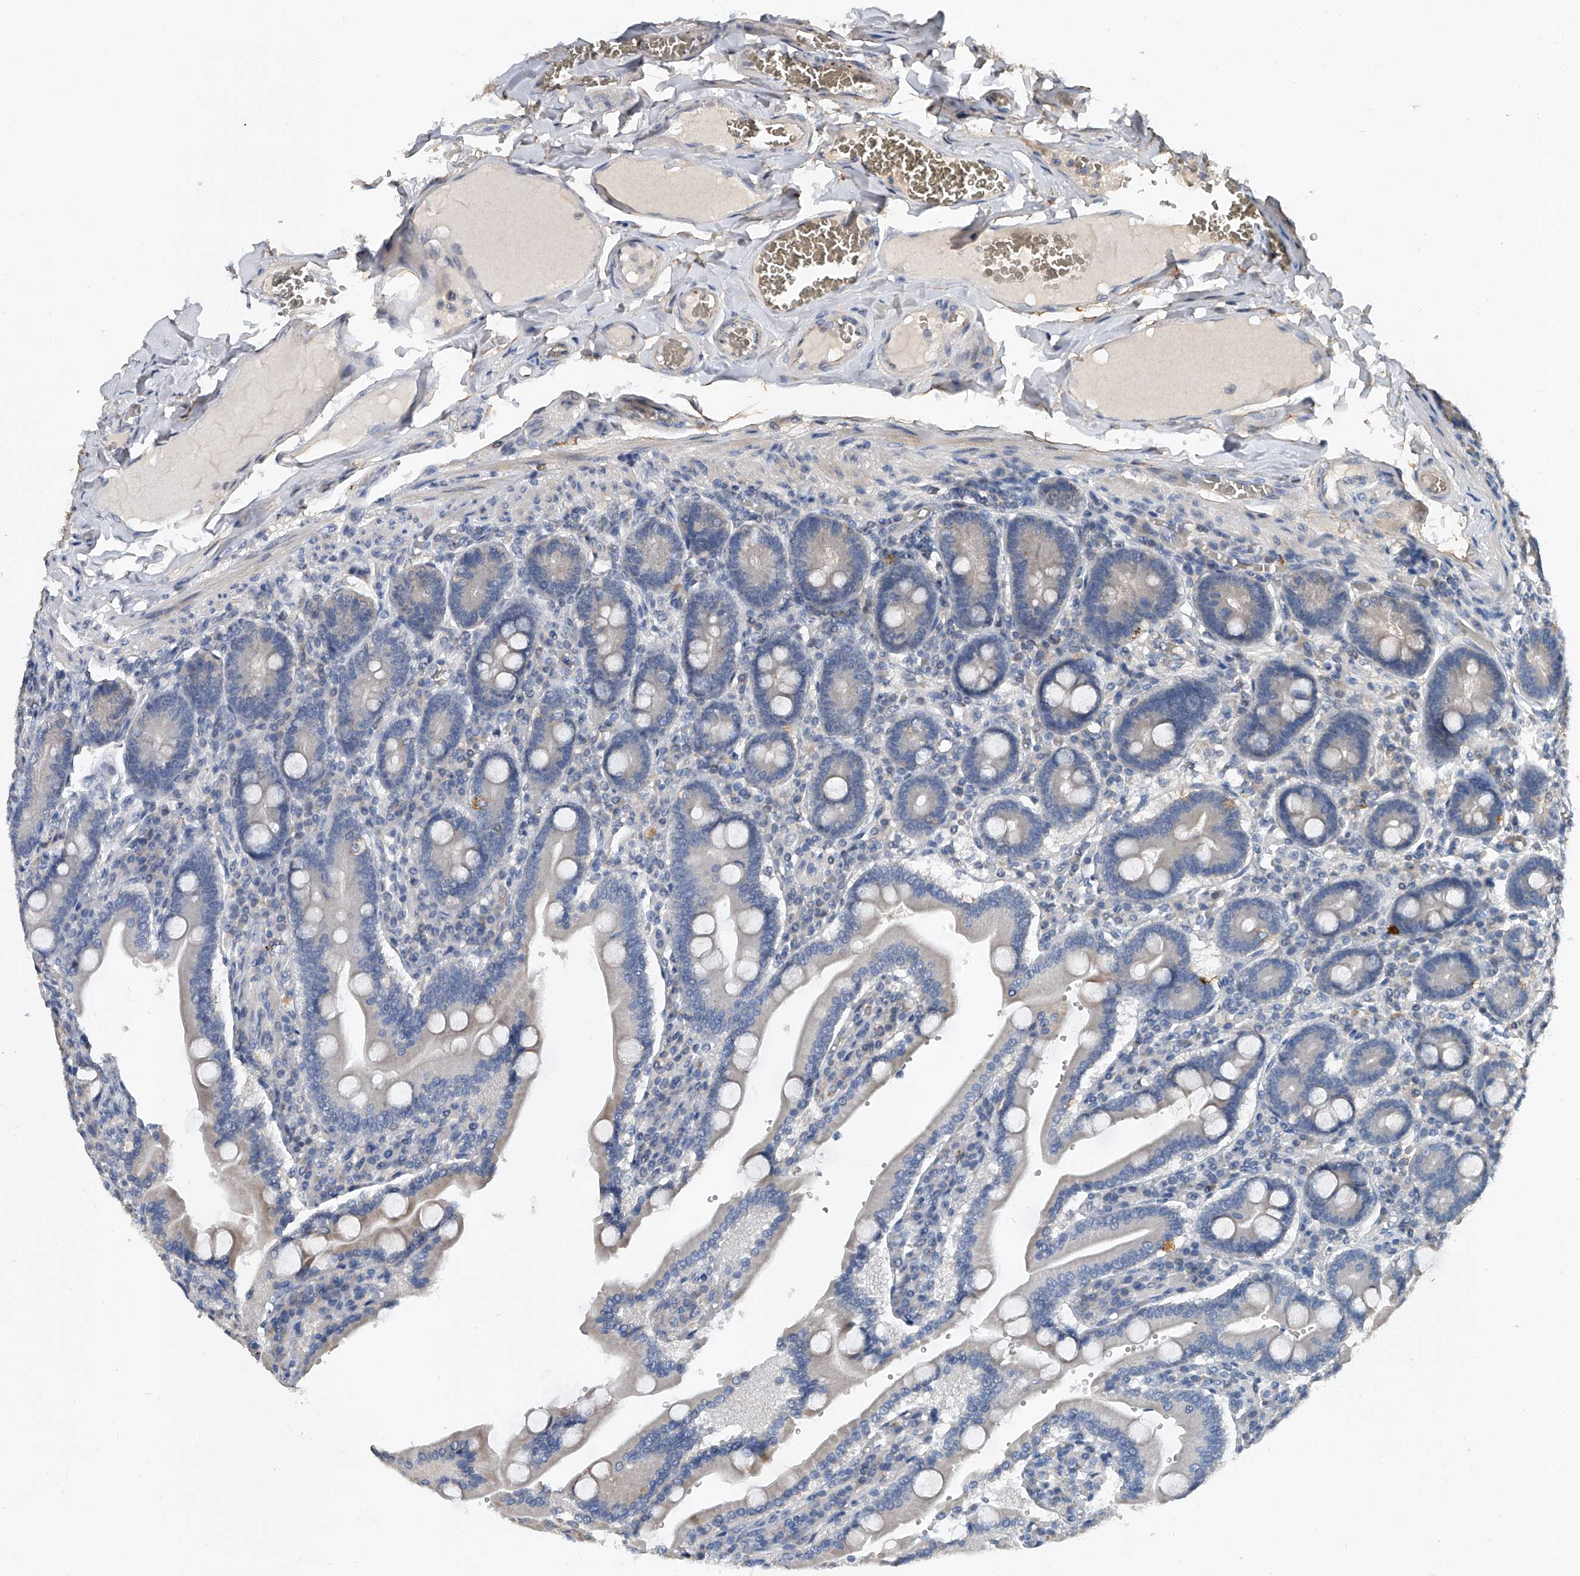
{"staining": {"intensity": "weak", "quantity": "<25%", "location": "cytoplasmic/membranous"}, "tissue": "duodenum", "cell_type": "Glandular cells", "image_type": "normal", "snomed": [{"axis": "morphology", "description": "Normal tissue, NOS"}, {"axis": "topography", "description": "Duodenum"}], "caption": "Glandular cells show no significant staining in benign duodenum. The staining was performed using DAB to visualize the protein expression in brown, while the nuclei were stained in blue with hematoxylin (Magnification: 20x).", "gene": "JAG2", "patient": {"sex": "female", "age": 62}}